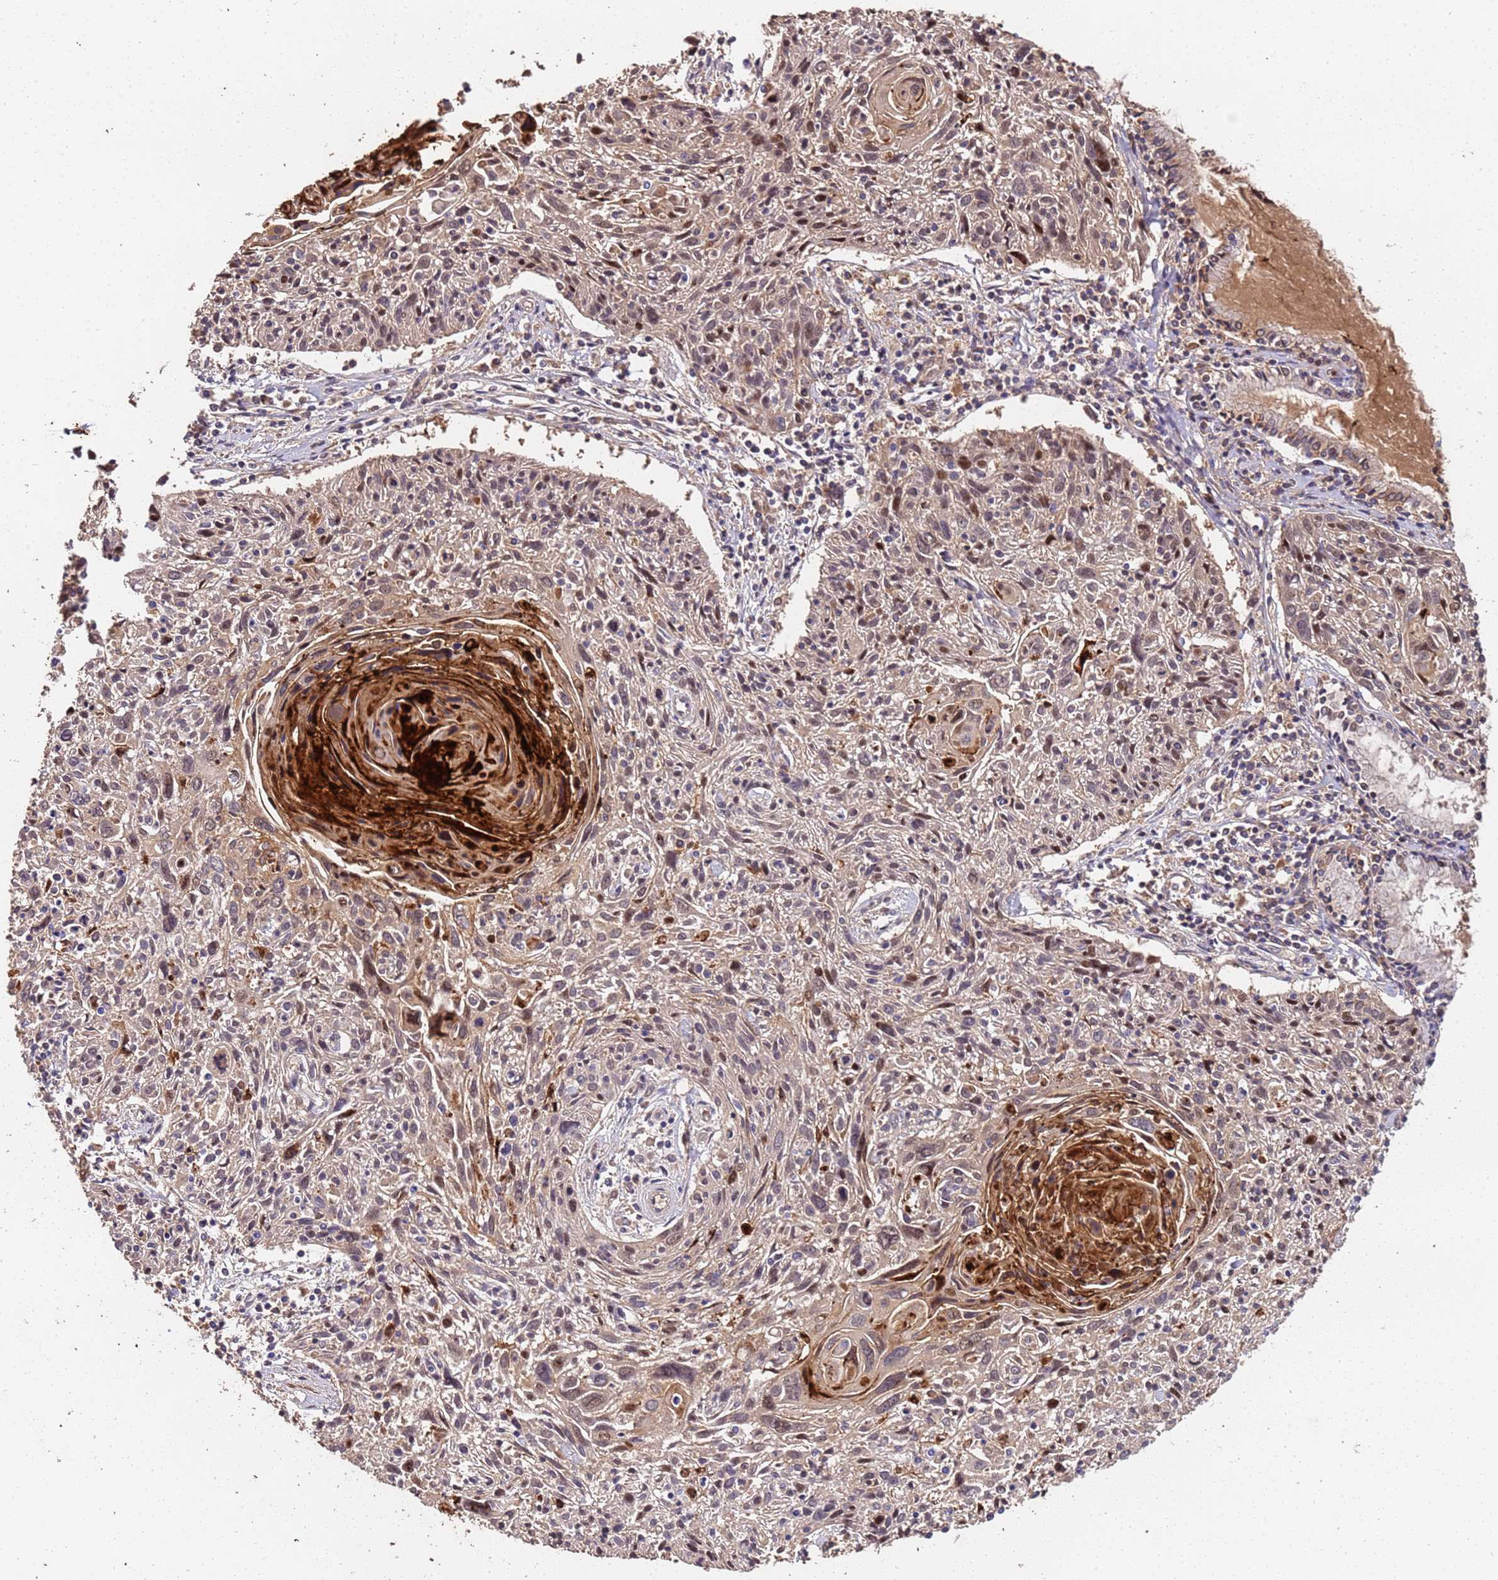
{"staining": {"intensity": "weak", "quantity": "25%-75%", "location": "cytoplasmic/membranous,nuclear"}, "tissue": "cervical cancer", "cell_type": "Tumor cells", "image_type": "cancer", "snomed": [{"axis": "morphology", "description": "Squamous cell carcinoma, NOS"}, {"axis": "topography", "description": "Cervix"}], "caption": "Cervical squamous cell carcinoma stained with DAB immunohistochemistry shows low levels of weak cytoplasmic/membranous and nuclear expression in approximately 25%-75% of tumor cells.", "gene": "CCDC184", "patient": {"sex": "female", "age": 51}}